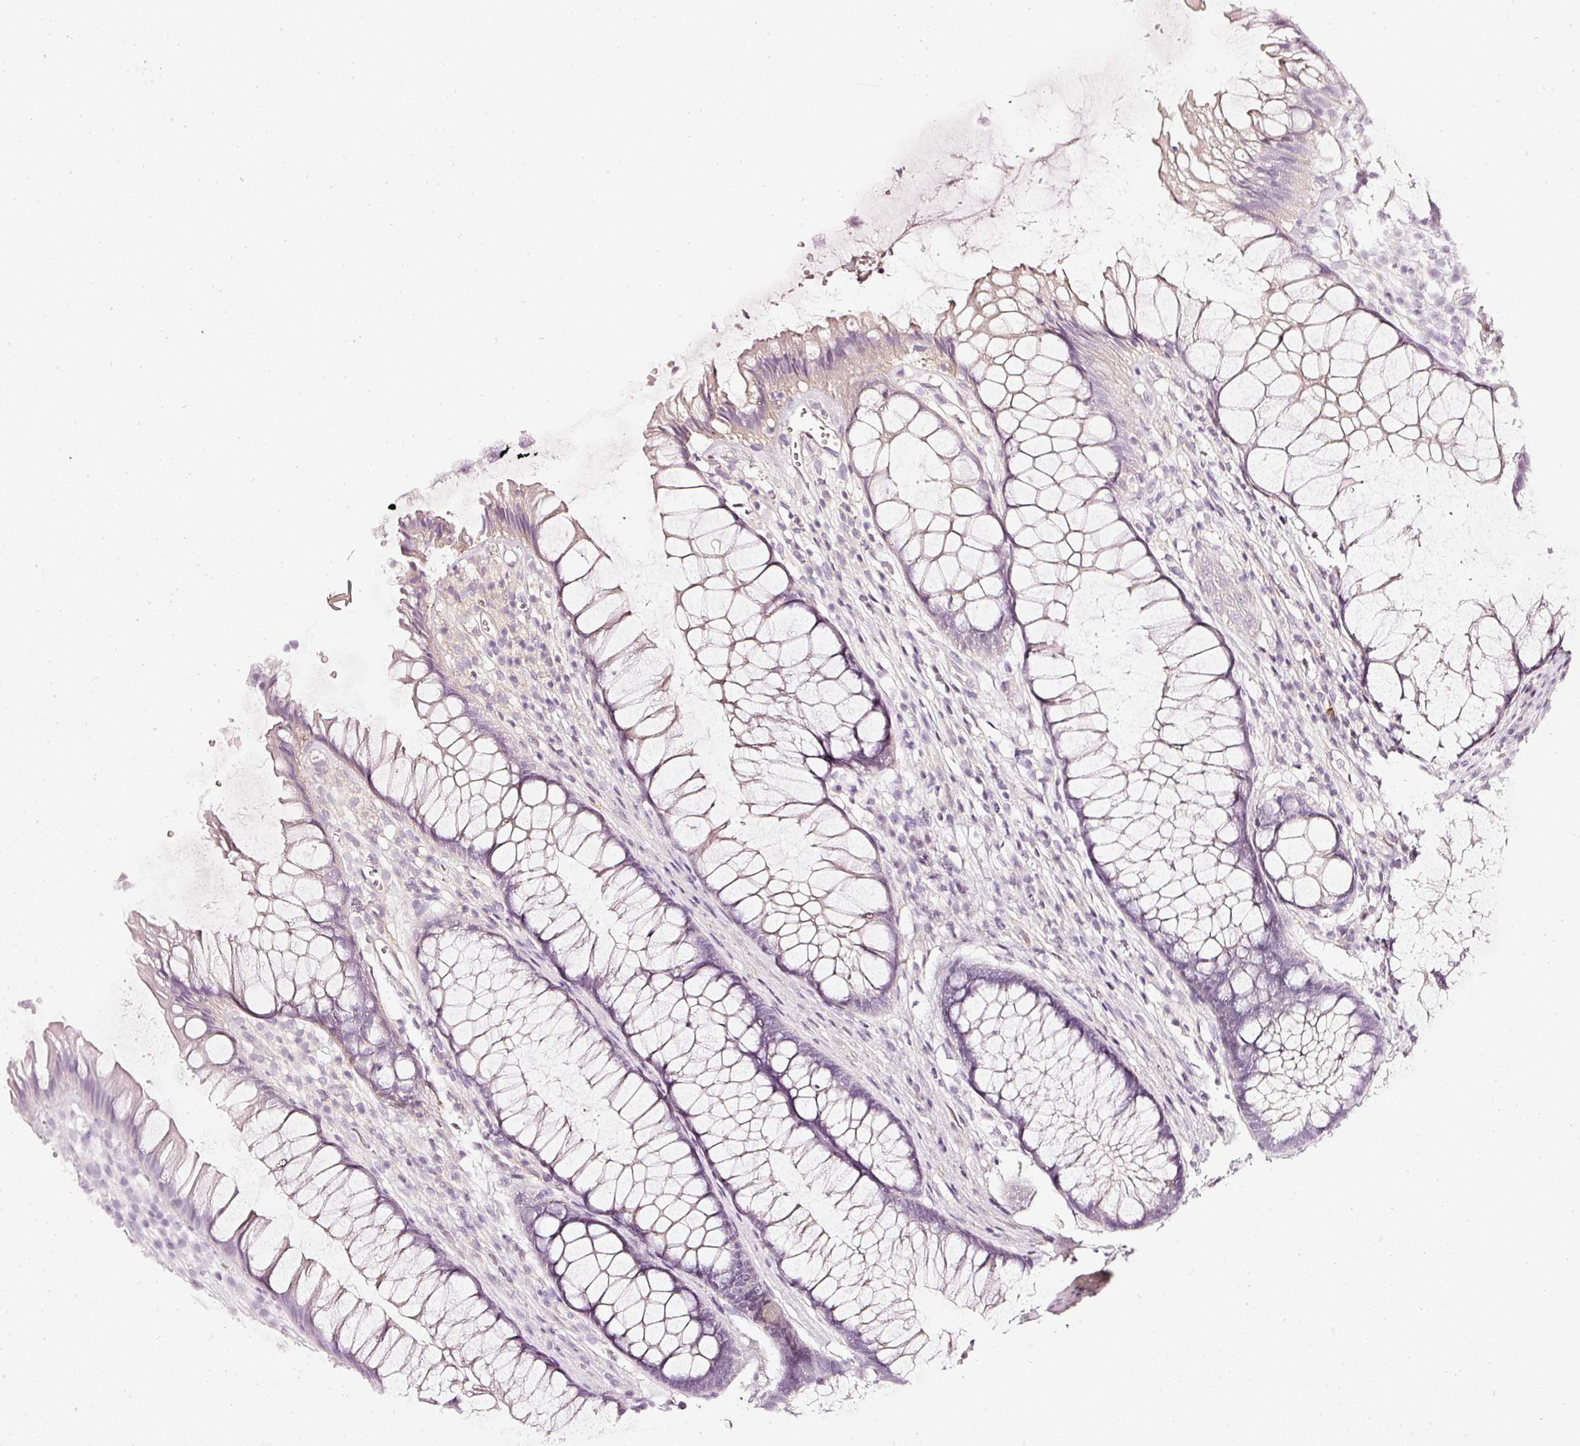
{"staining": {"intensity": "moderate", "quantity": "<25%", "location": "cytoplasmic/membranous"}, "tissue": "rectum", "cell_type": "Glandular cells", "image_type": "normal", "snomed": [{"axis": "morphology", "description": "Normal tissue, NOS"}, {"axis": "topography", "description": "Smooth muscle"}, {"axis": "topography", "description": "Rectum"}], "caption": "DAB (3,3'-diaminobenzidine) immunohistochemical staining of normal human rectum shows moderate cytoplasmic/membranous protein expression in about <25% of glandular cells.", "gene": "CNP", "patient": {"sex": "male", "age": 53}}